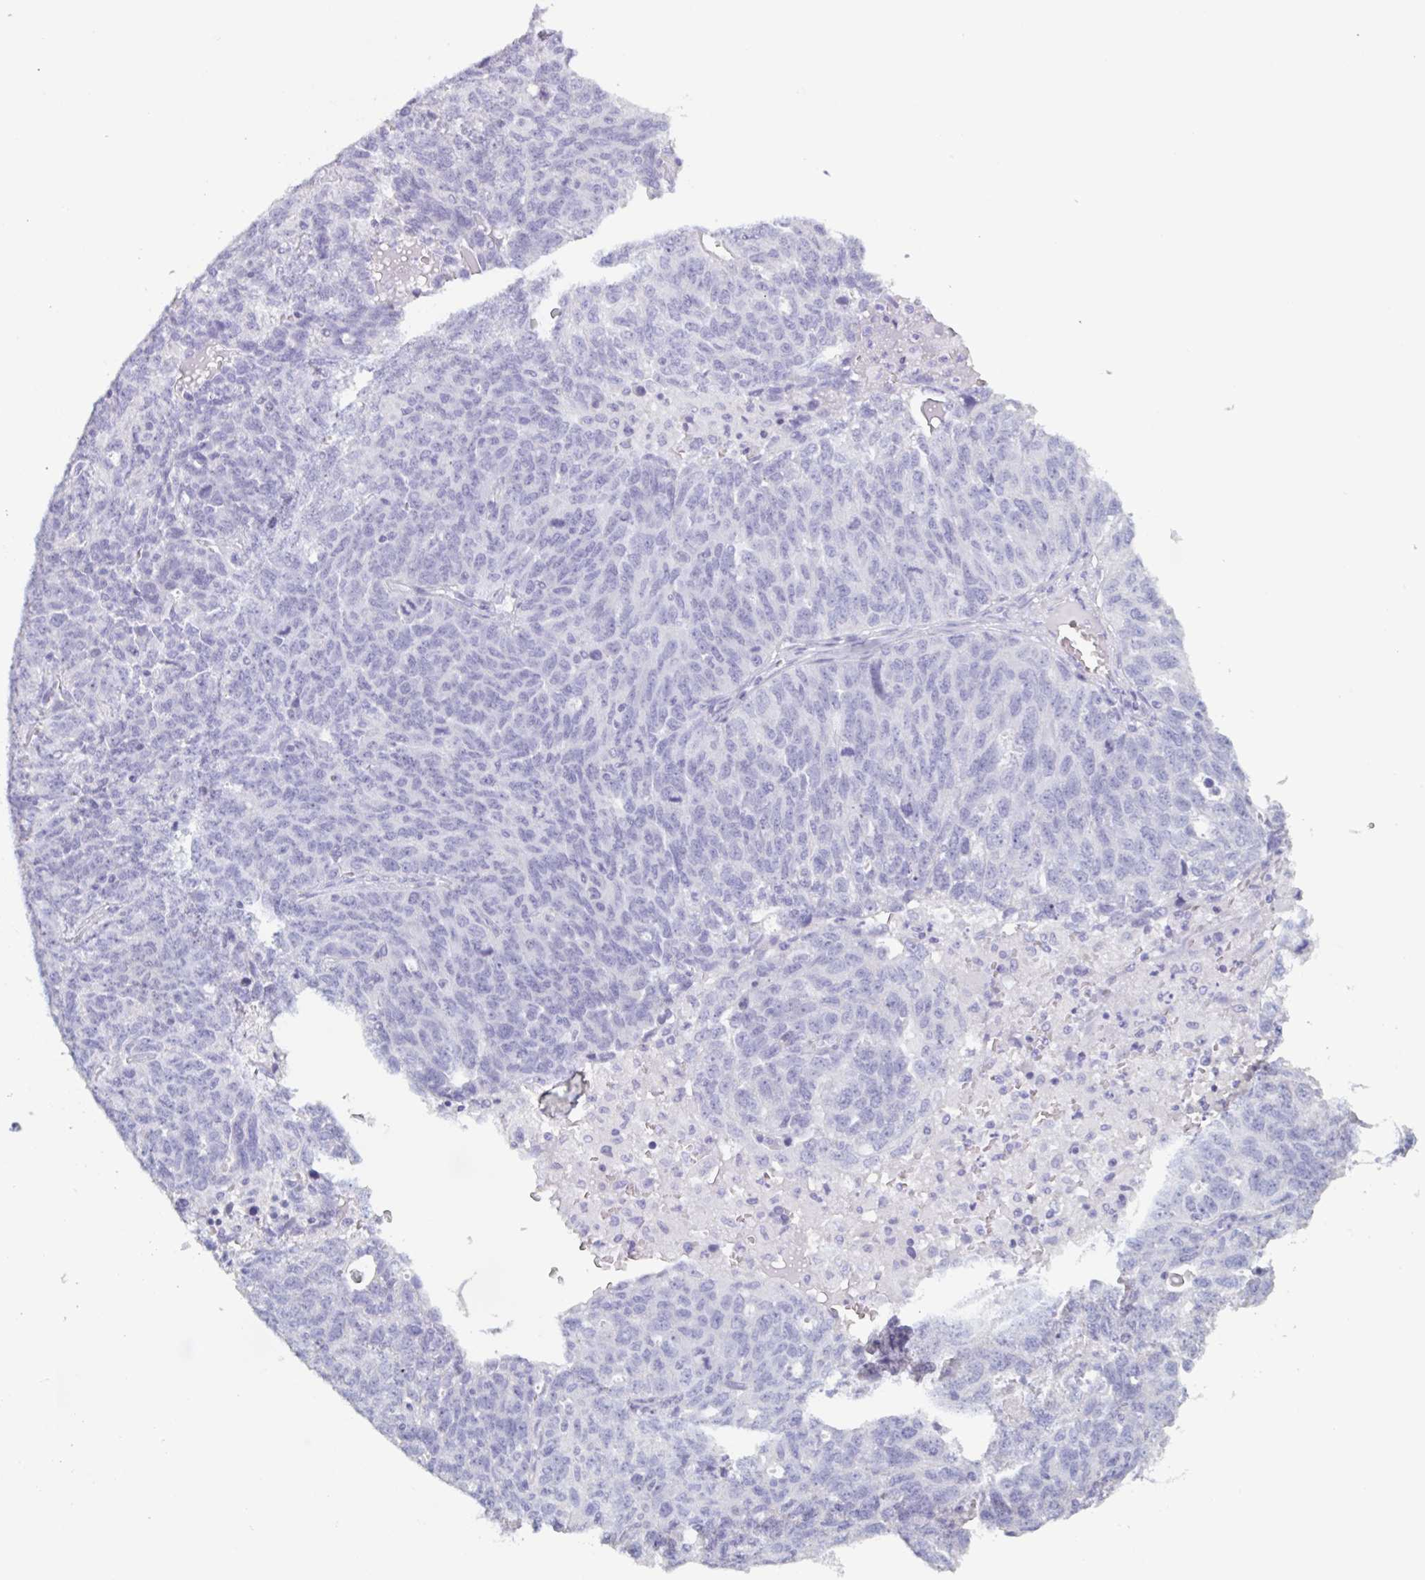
{"staining": {"intensity": "negative", "quantity": "none", "location": "none"}, "tissue": "ovarian cancer", "cell_type": "Tumor cells", "image_type": "cancer", "snomed": [{"axis": "morphology", "description": "Cystadenocarcinoma, serous, NOS"}, {"axis": "topography", "description": "Ovary"}], "caption": "Immunohistochemistry (IHC) of ovarian cancer (serous cystadenocarcinoma) displays no staining in tumor cells.", "gene": "PRR27", "patient": {"sex": "female", "age": 71}}